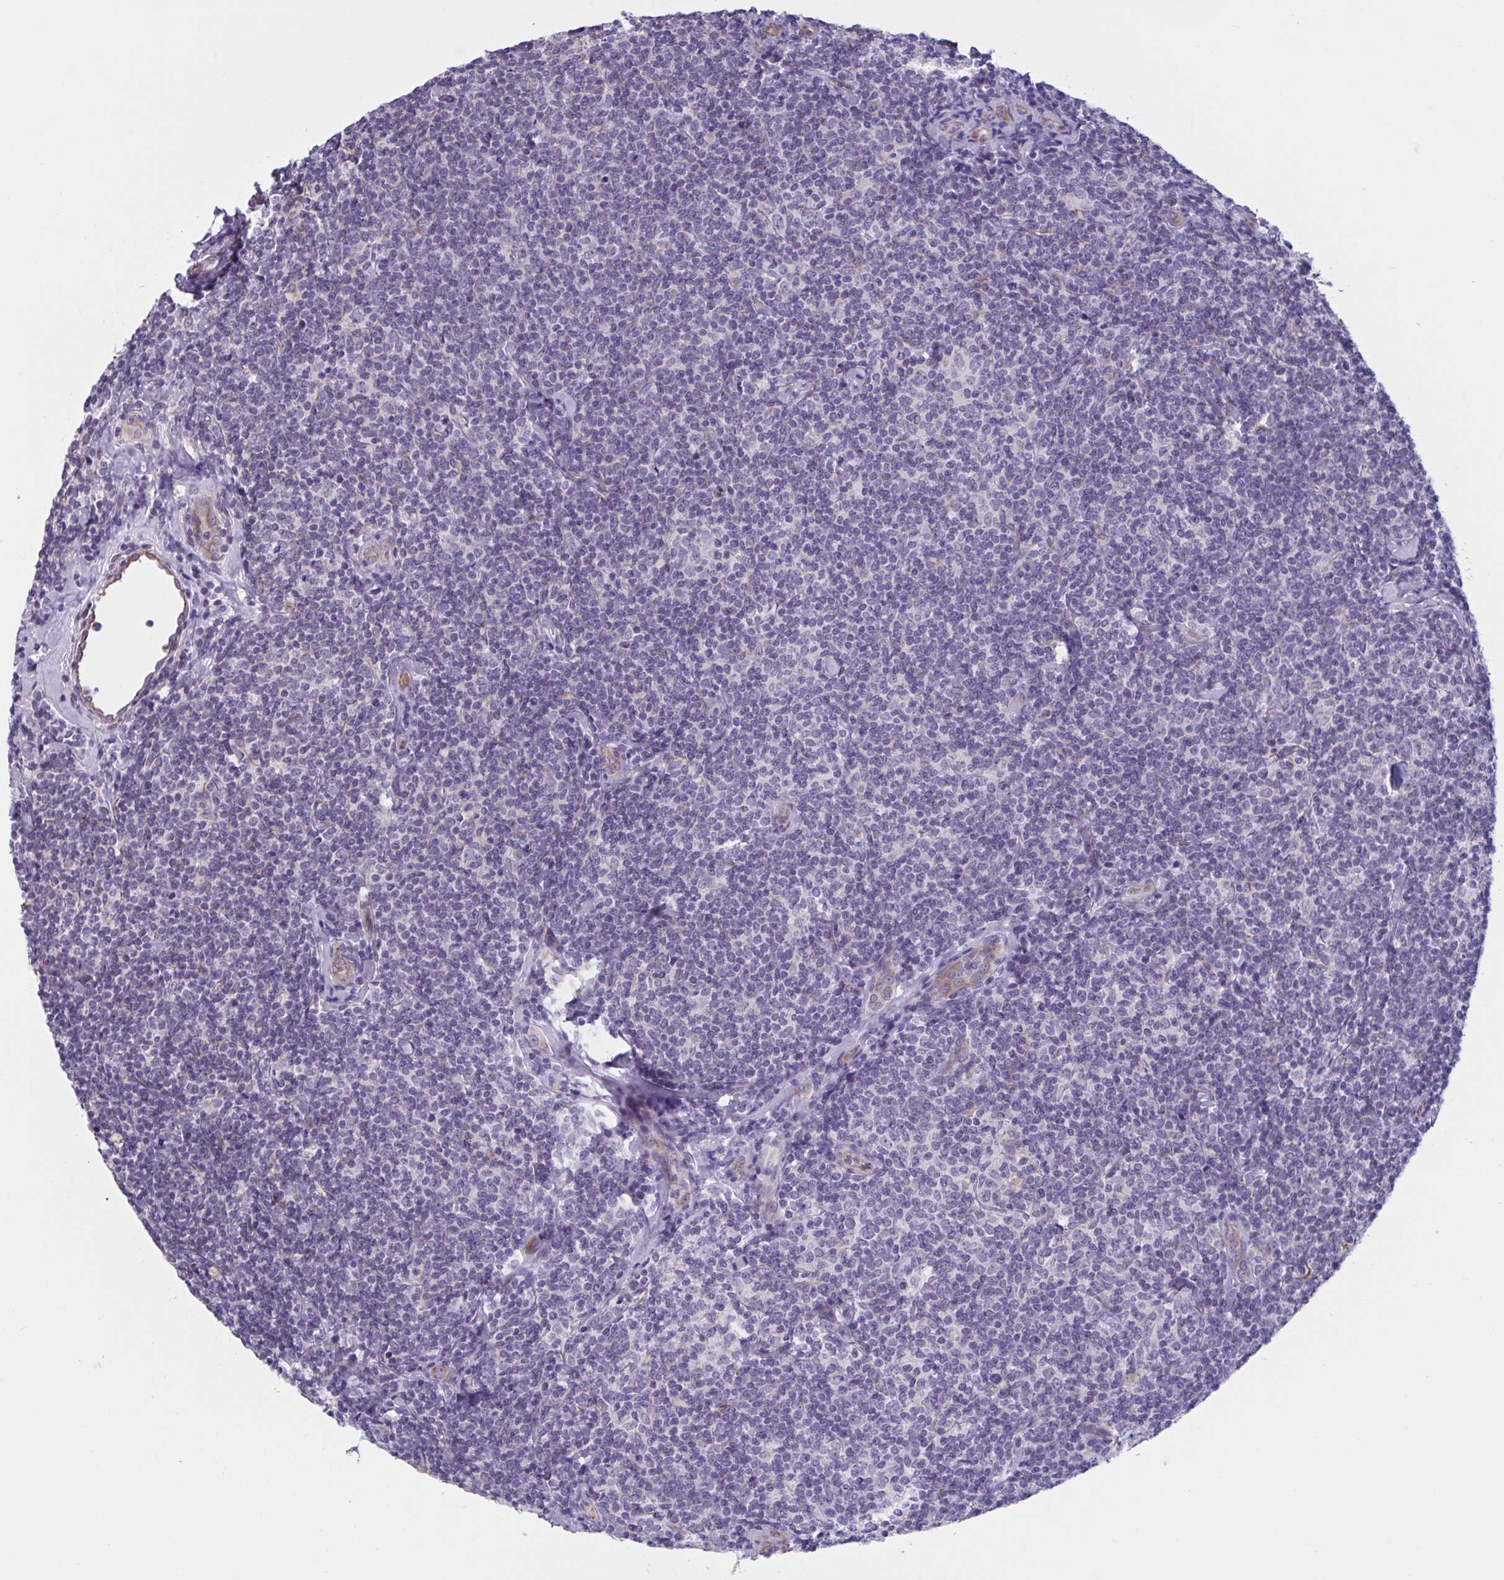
{"staining": {"intensity": "negative", "quantity": "none", "location": "none"}, "tissue": "lymphoma", "cell_type": "Tumor cells", "image_type": "cancer", "snomed": [{"axis": "morphology", "description": "Malignant lymphoma, non-Hodgkin's type, Low grade"}, {"axis": "topography", "description": "Lymph node"}], "caption": "A micrograph of malignant lymphoma, non-Hodgkin's type (low-grade) stained for a protein shows no brown staining in tumor cells. (DAB immunohistochemistry (IHC) with hematoxylin counter stain).", "gene": "OR1L3", "patient": {"sex": "female", "age": 56}}